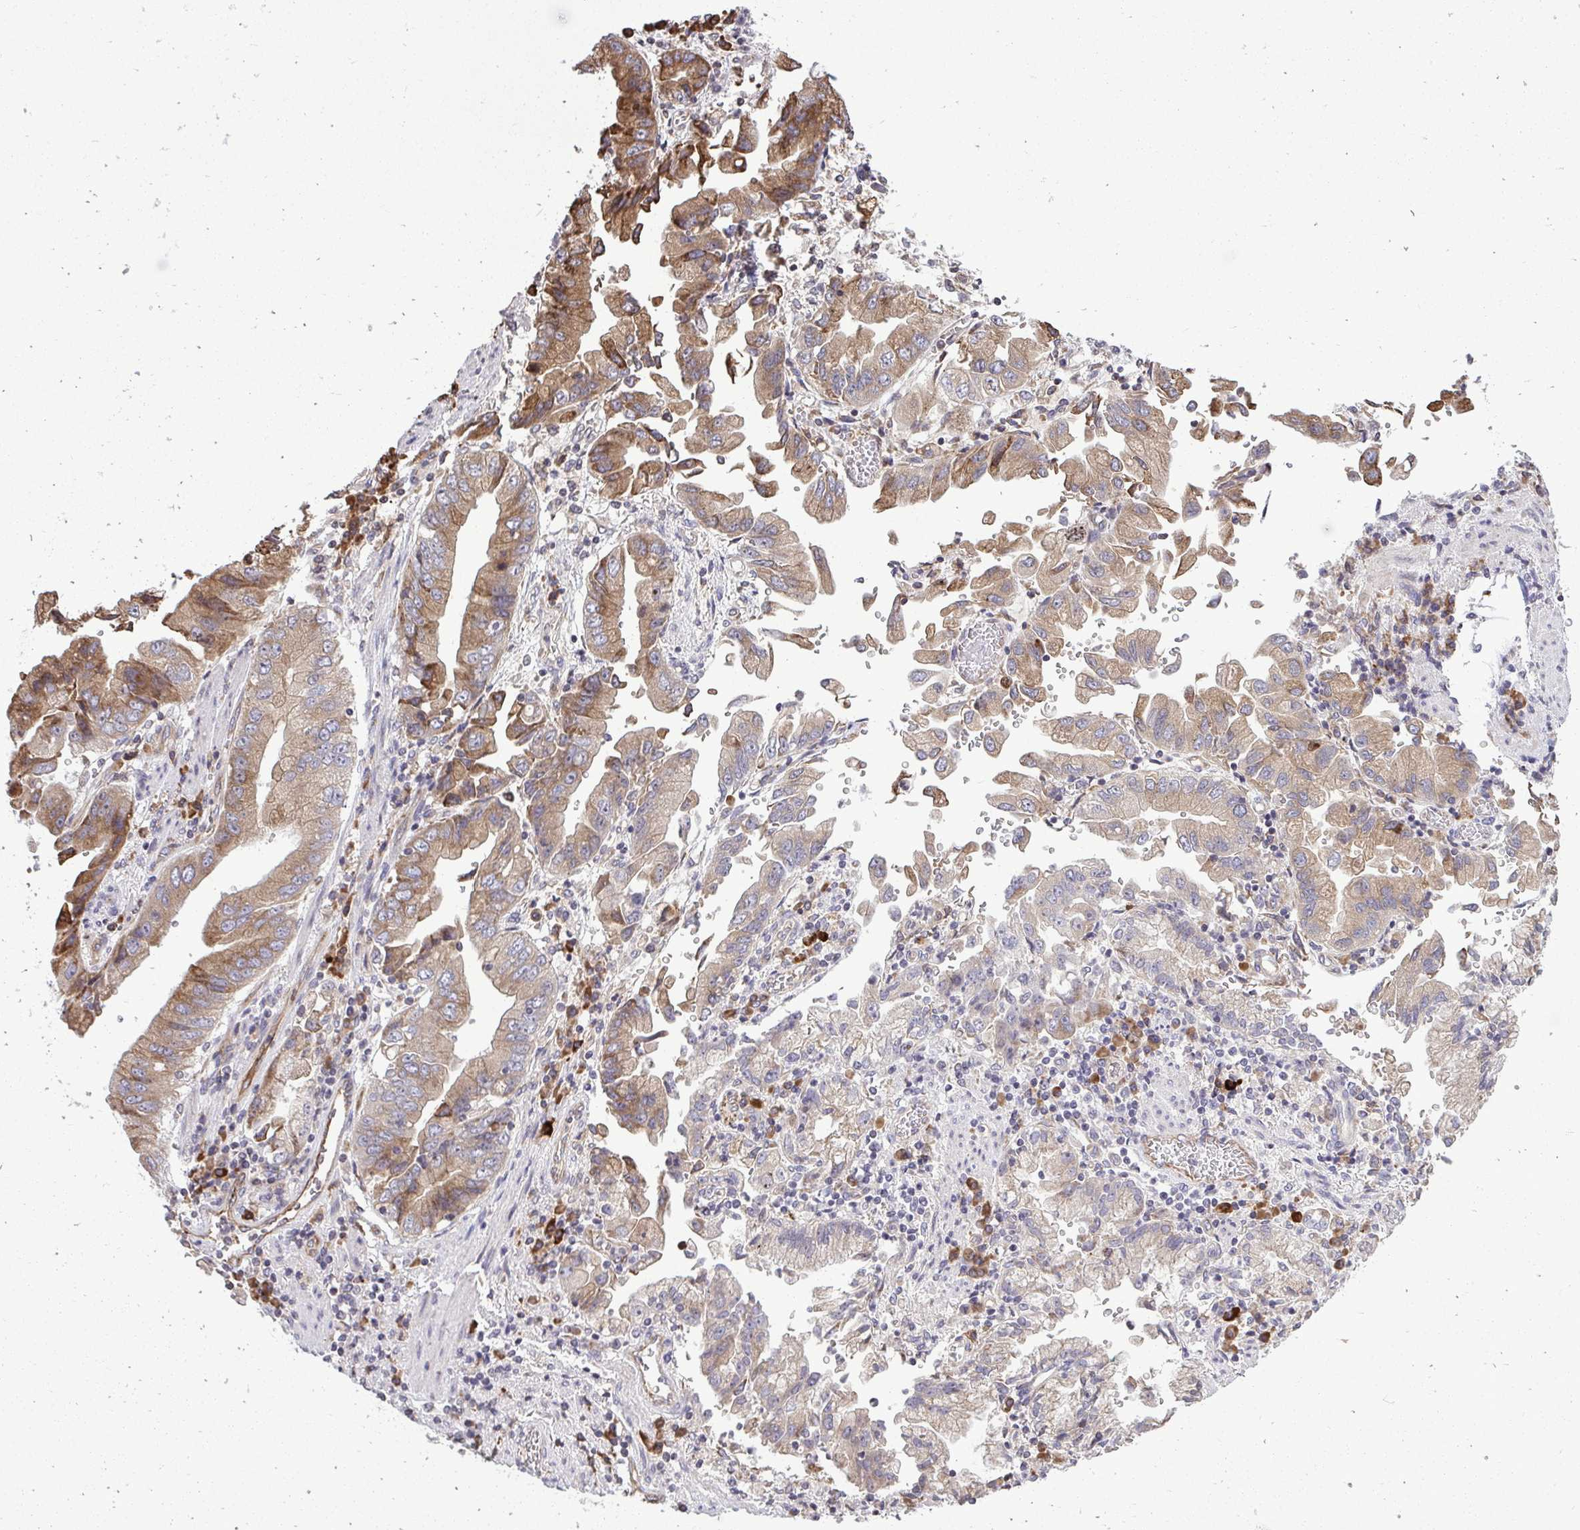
{"staining": {"intensity": "moderate", "quantity": "25%-75%", "location": "cytoplasmic/membranous"}, "tissue": "stomach cancer", "cell_type": "Tumor cells", "image_type": "cancer", "snomed": [{"axis": "morphology", "description": "Adenocarcinoma, NOS"}, {"axis": "topography", "description": "Stomach"}], "caption": "Stomach adenocarcinoma stained with immunohistochemistry reveals moderate cytoplasmic/membranous expression in approximately 25%-75% of tumor cells.", "gene": "METTL9", "patient": {"sex": "male", "age": 62}}